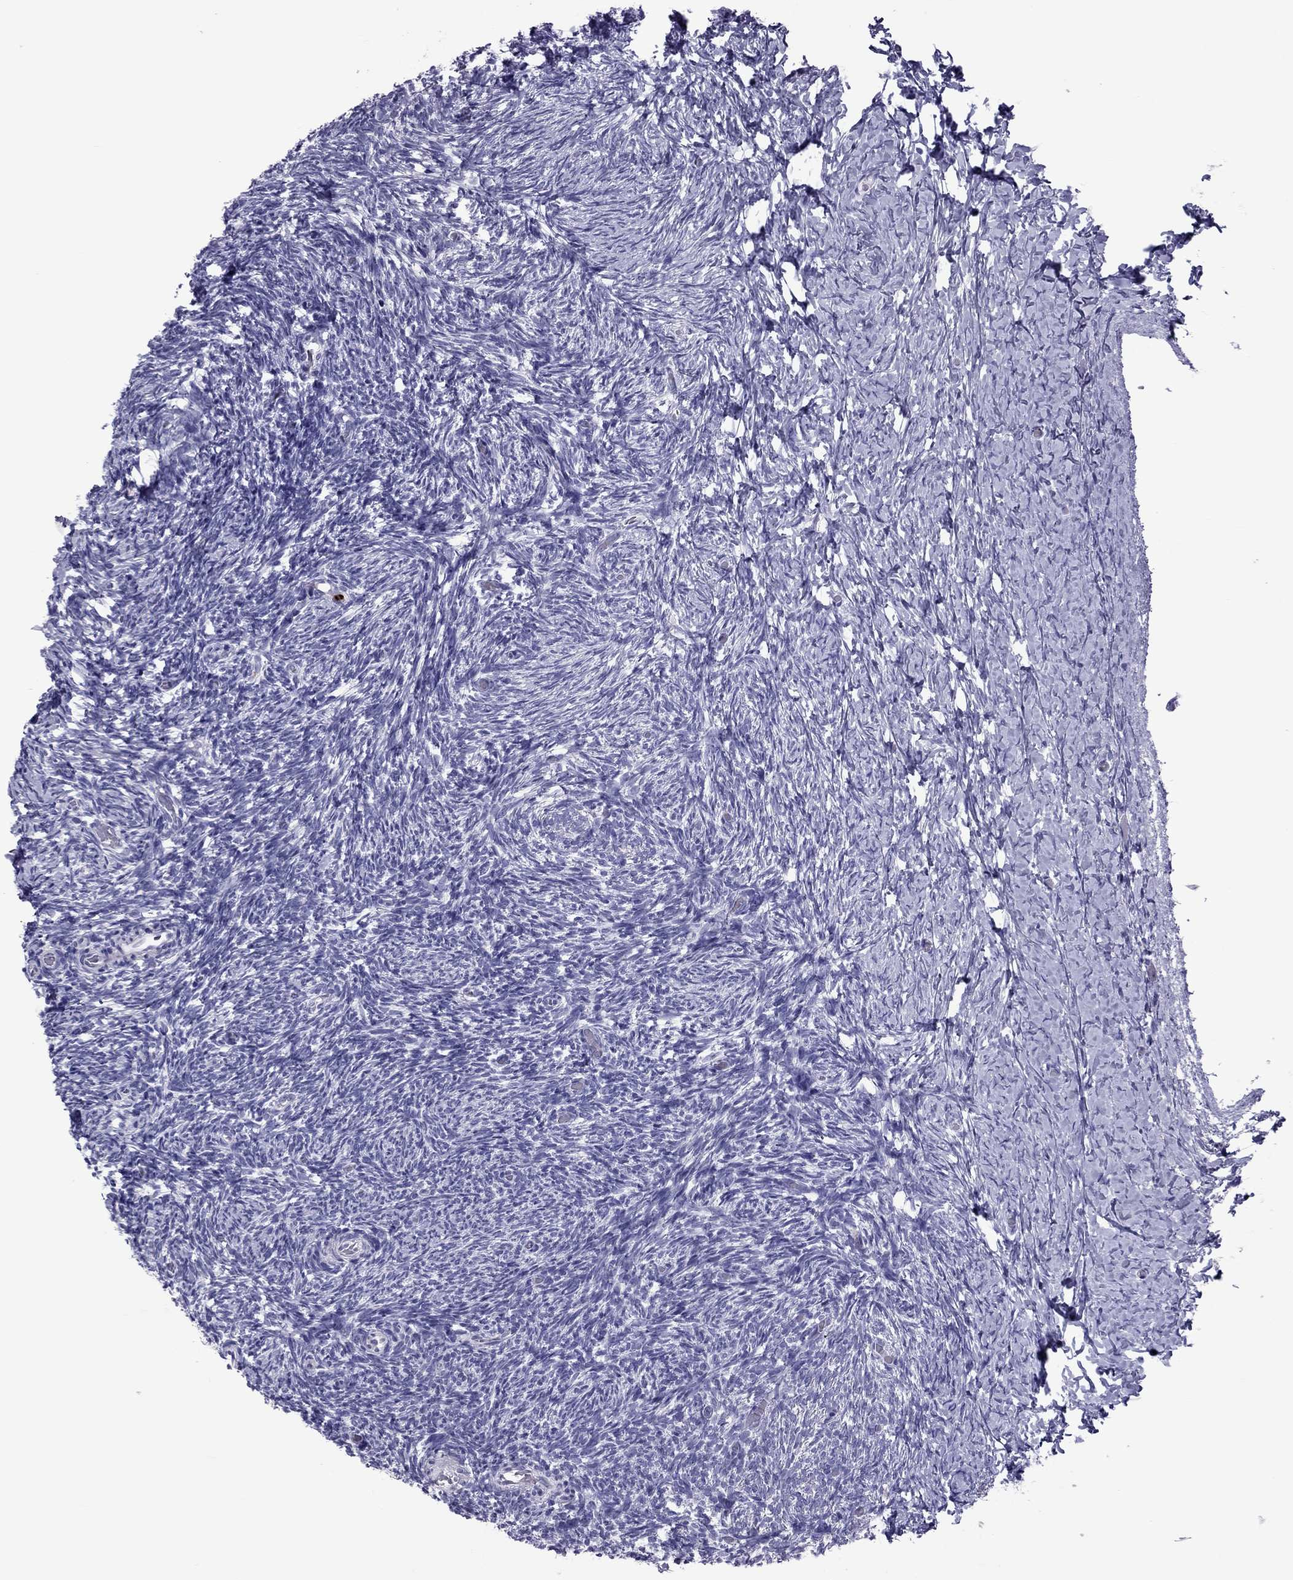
{"staining": {"intensity": "negative", "quantity": "none", "location": "none"}, "tissue": "ovary", "cell_type": "Follicle cells", "image_type": "normal", "snomed": [{"axis": "morphology", "description": "Normal tissue, NOS"}, {"axis": "topography", "description": "Ovary"}], "caption": "IHC image of benign ovary stained for a protein (brown), which demonstrates no positivity in follicle cells.", "gene": "CCL27", "patient": {"sex": "female", "age": 39}}